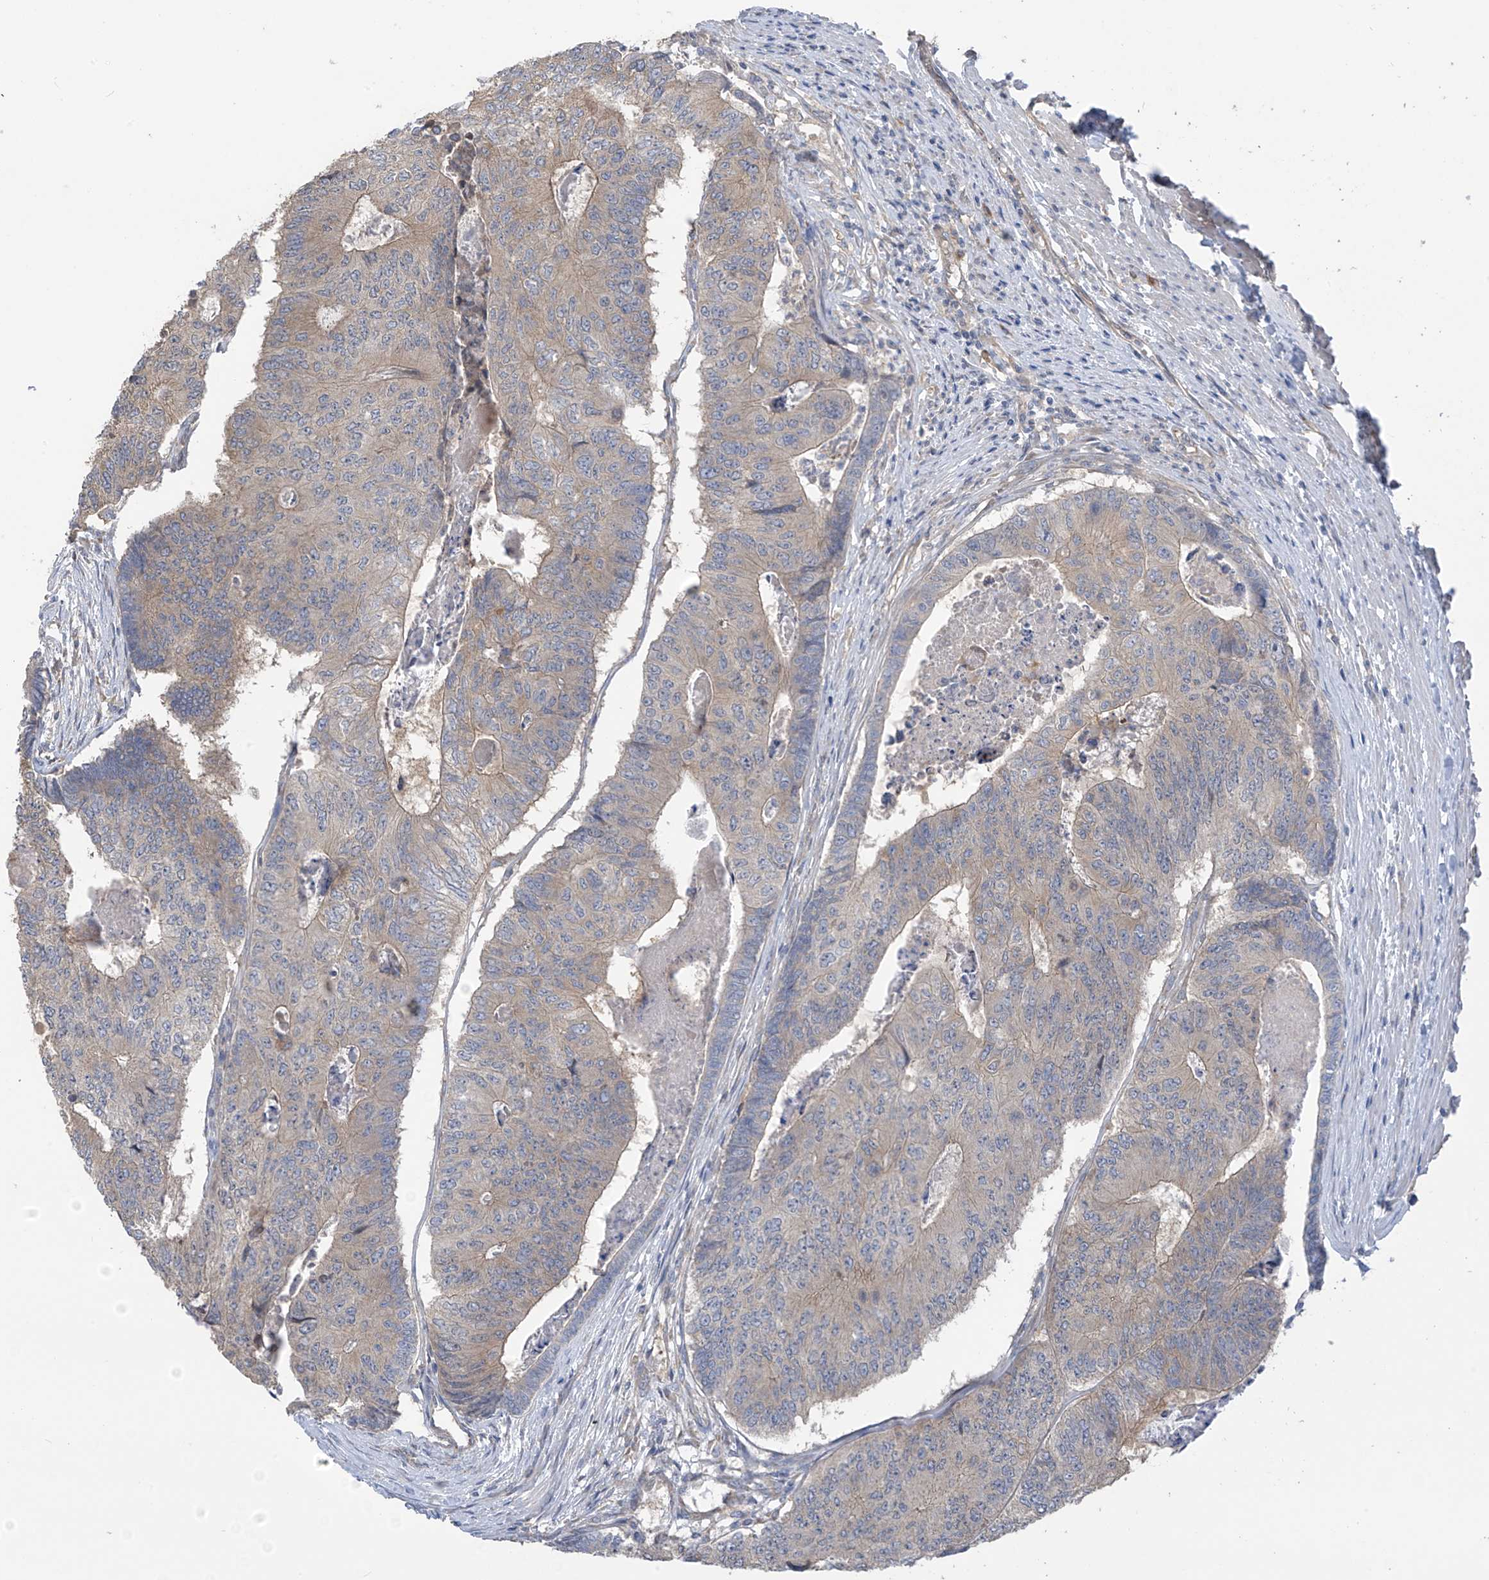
{"staining": {"intensity": "weak", "quantity": "25%-75%", "location": "cytoplasmic/membranous"}, "tissue": "colorectal cancer", "cell_type": "Tumor cells", "image_type": "cancer", "snomed": [{"axis": "morphology", "description": "Adenocarcinoma, NOS"}, {"axis": "topography", "description": "Colon"}], "caption": "Tumor cells exhibit weak cytoplasmic/membranous positivity in about 25%-75% of cells in colorectal cancer.", "gene": "PHACTR4", "patient": {"sex": "female", "age": 67}}